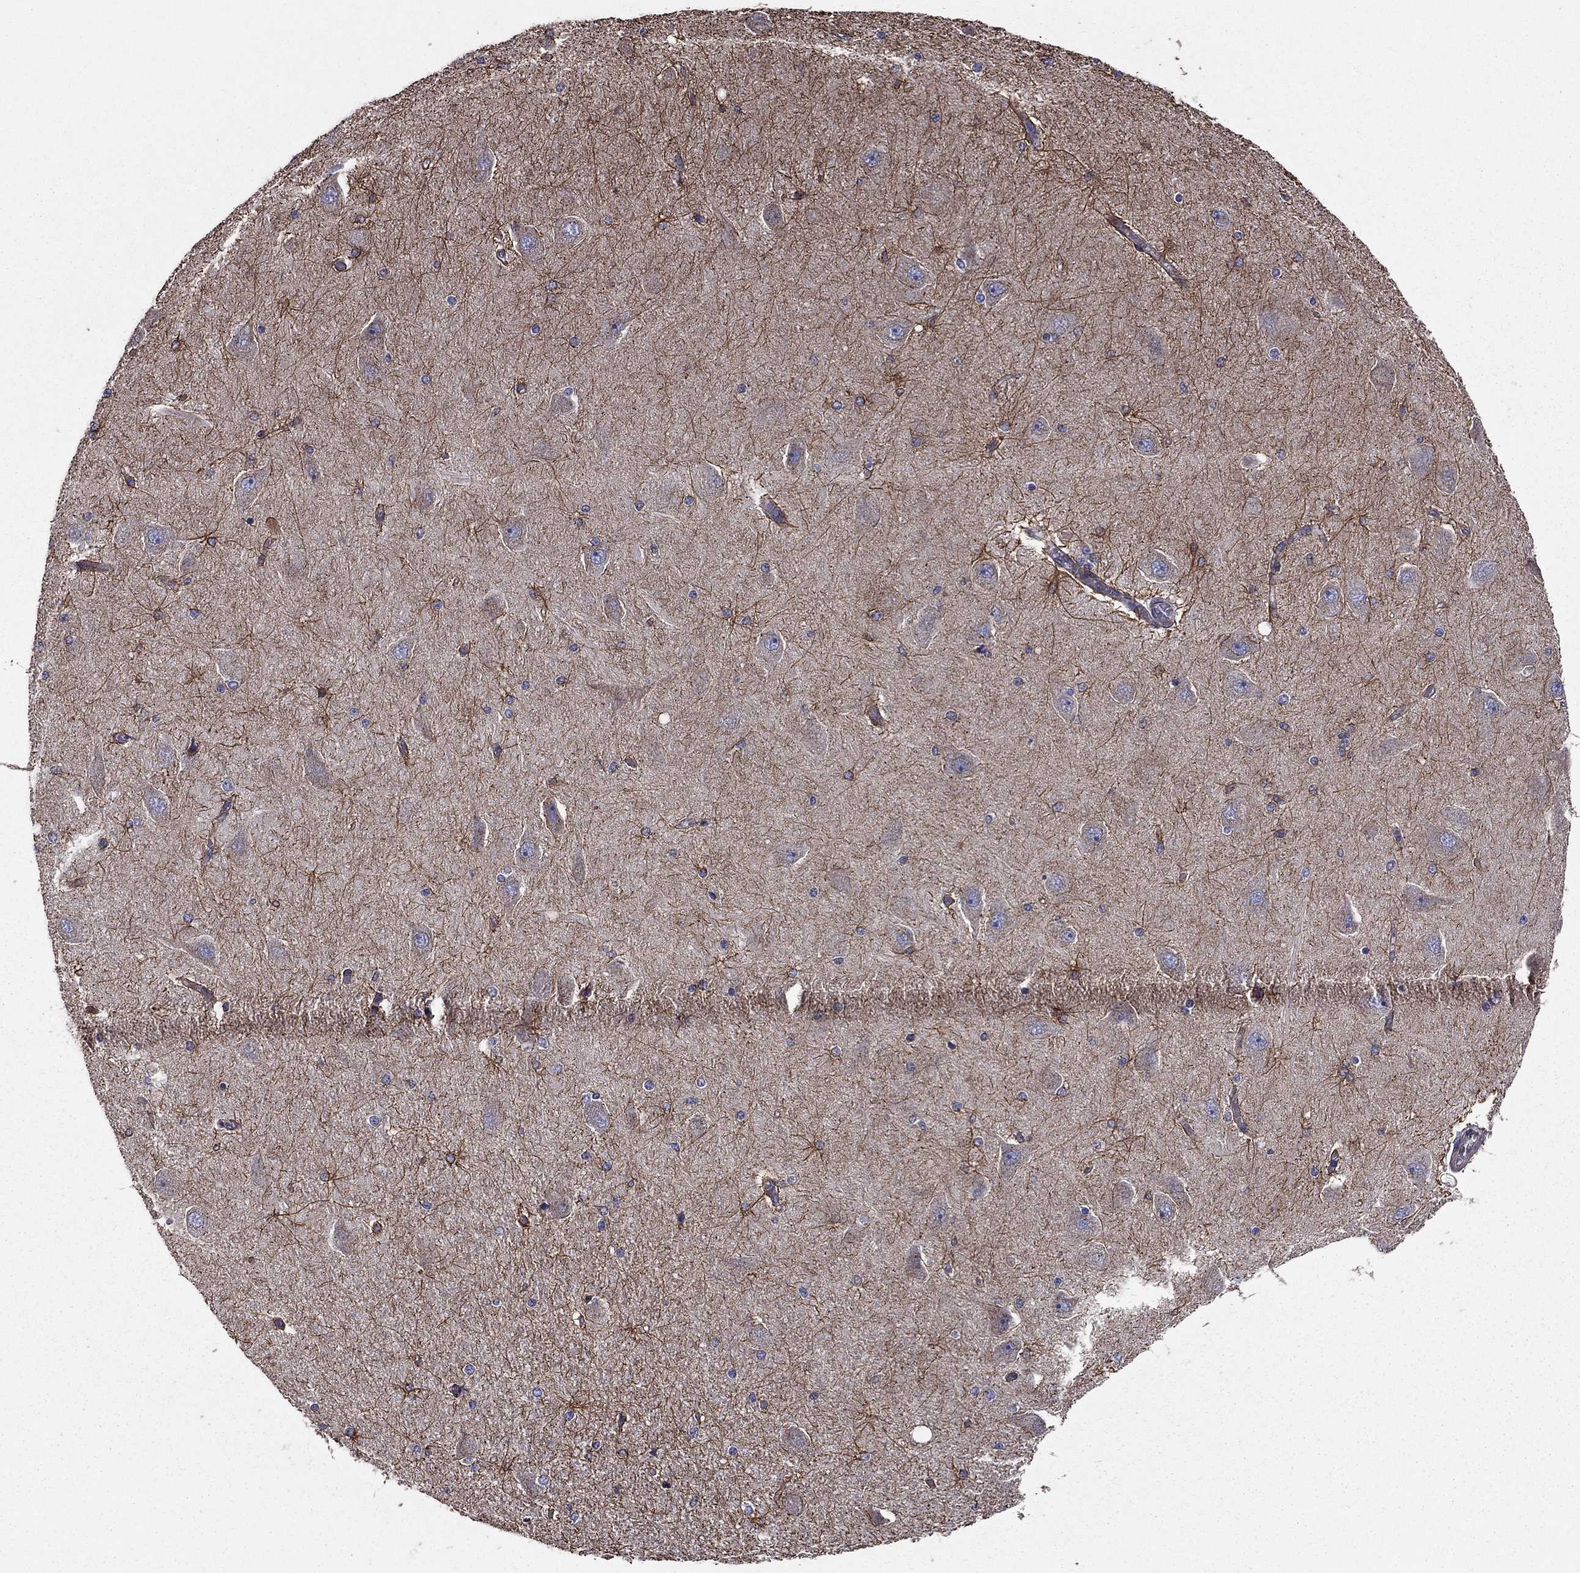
{"staining": {"intensity": "moderate", "quantity": ">75%", "location": "cytoplasmic/membranous"}, "tissue": "hippocampus", "cell_type": "Glial cells", "image_type": "normal", "snomed": [{"axis": "morphology", "description": "Normal tissue, NOS"}, {"axis": "topography", "description": "Hippocampus"}], "caption": "Hippocampus stained with DAB immunohistochemistry (IHC) exhibits medium levels of moderate cytoplasmic/membranous expression in about >75% of glial cells.", "gene": "CLSTN1", "patient": {"sex": "female", "age": 54}}